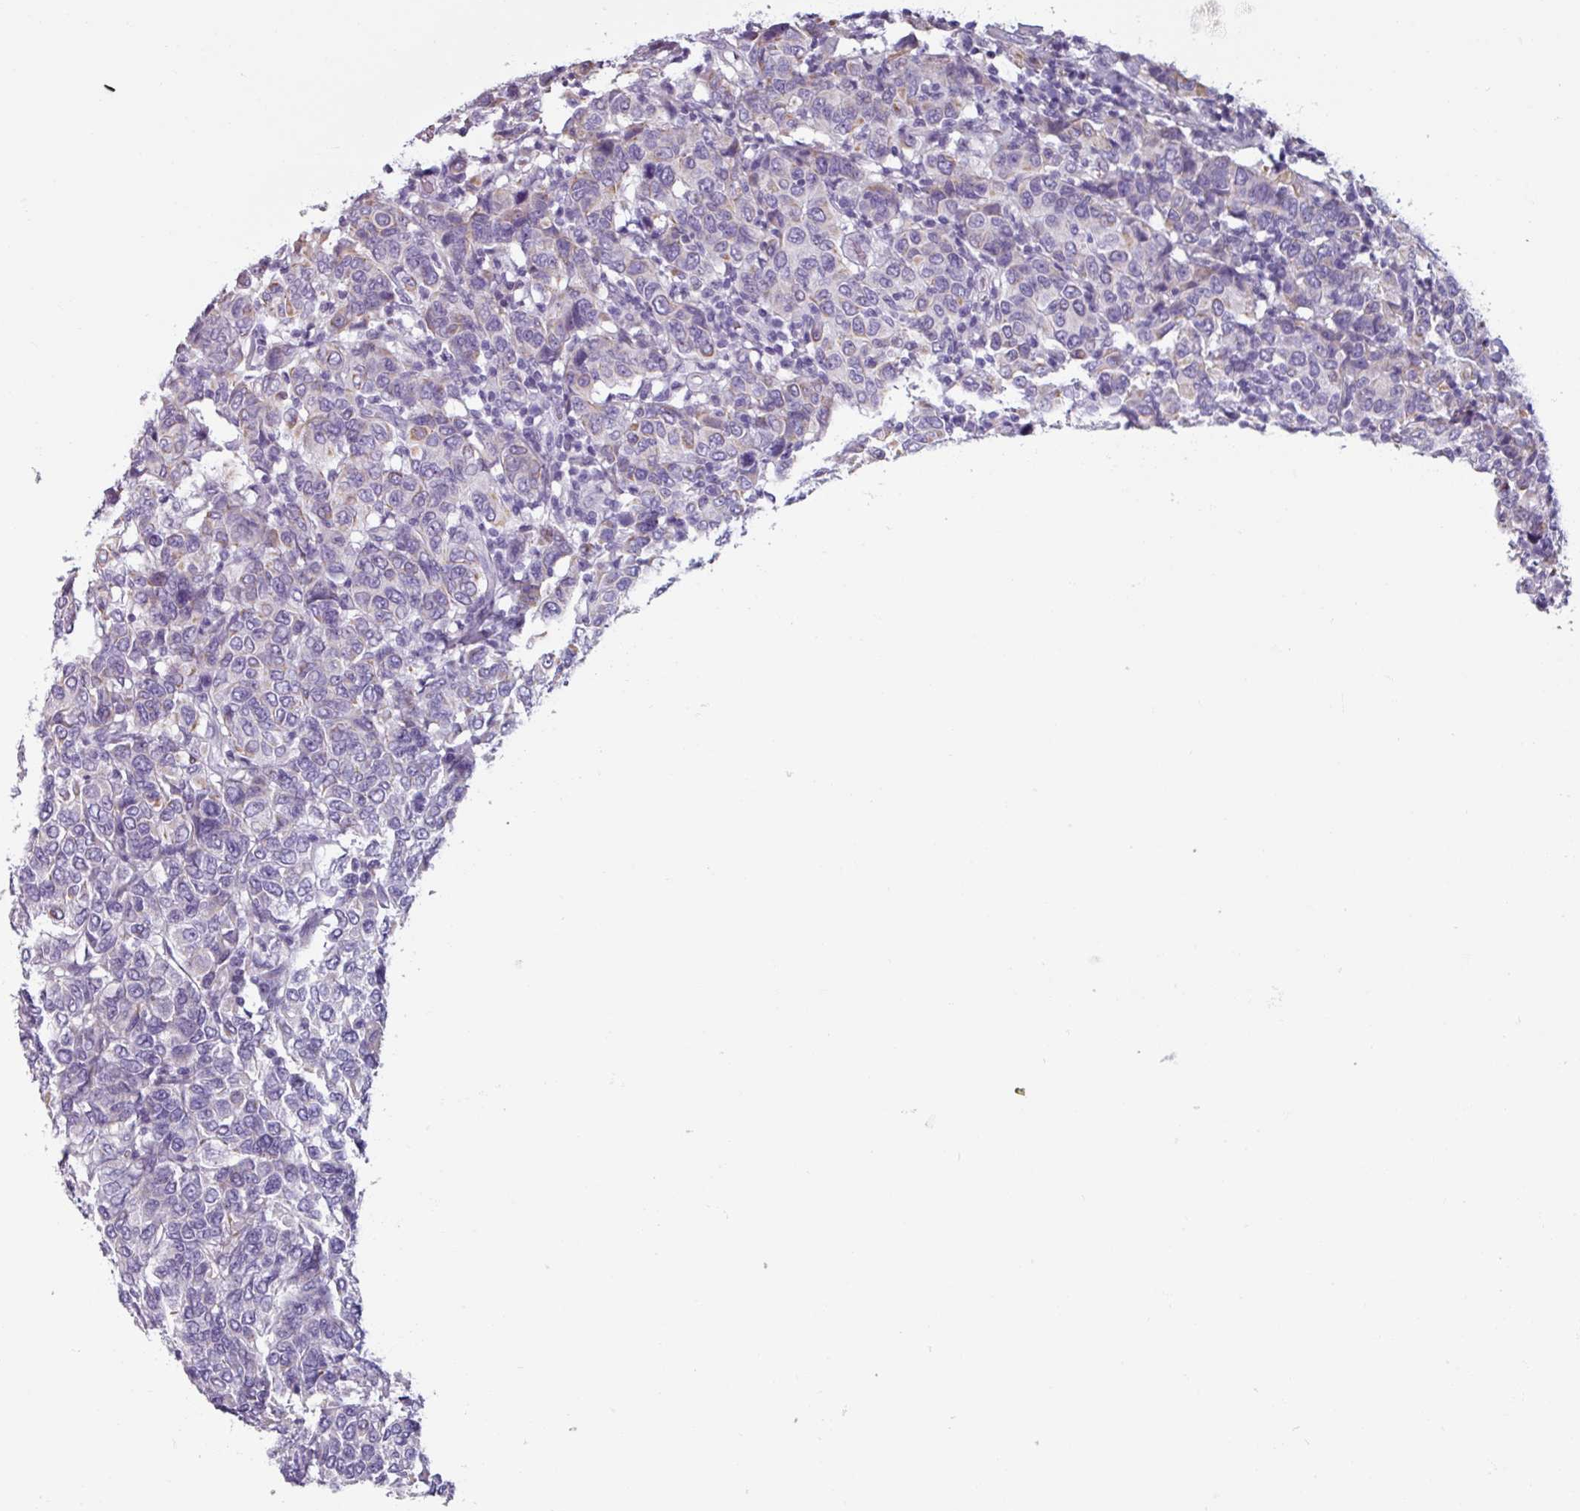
{"staining": {"intensity": "negative", "quantity": "none", "location": "none"}, "tissue": "breast cancer", "cell_type": "Tumor cells", "image_type": "cancer", "snomed": [{"axis": "morphology", "description": "Duct carcinoma"}, {"axis": "topography", "description": "Breast"}], "caption": "Human breast intraductal carcinoma stained for a protein using immunohistochemistry reveals no positivity in tumor cells.", "gene": "SPESP1", "patient": {"sex": "female", "age": 55}}